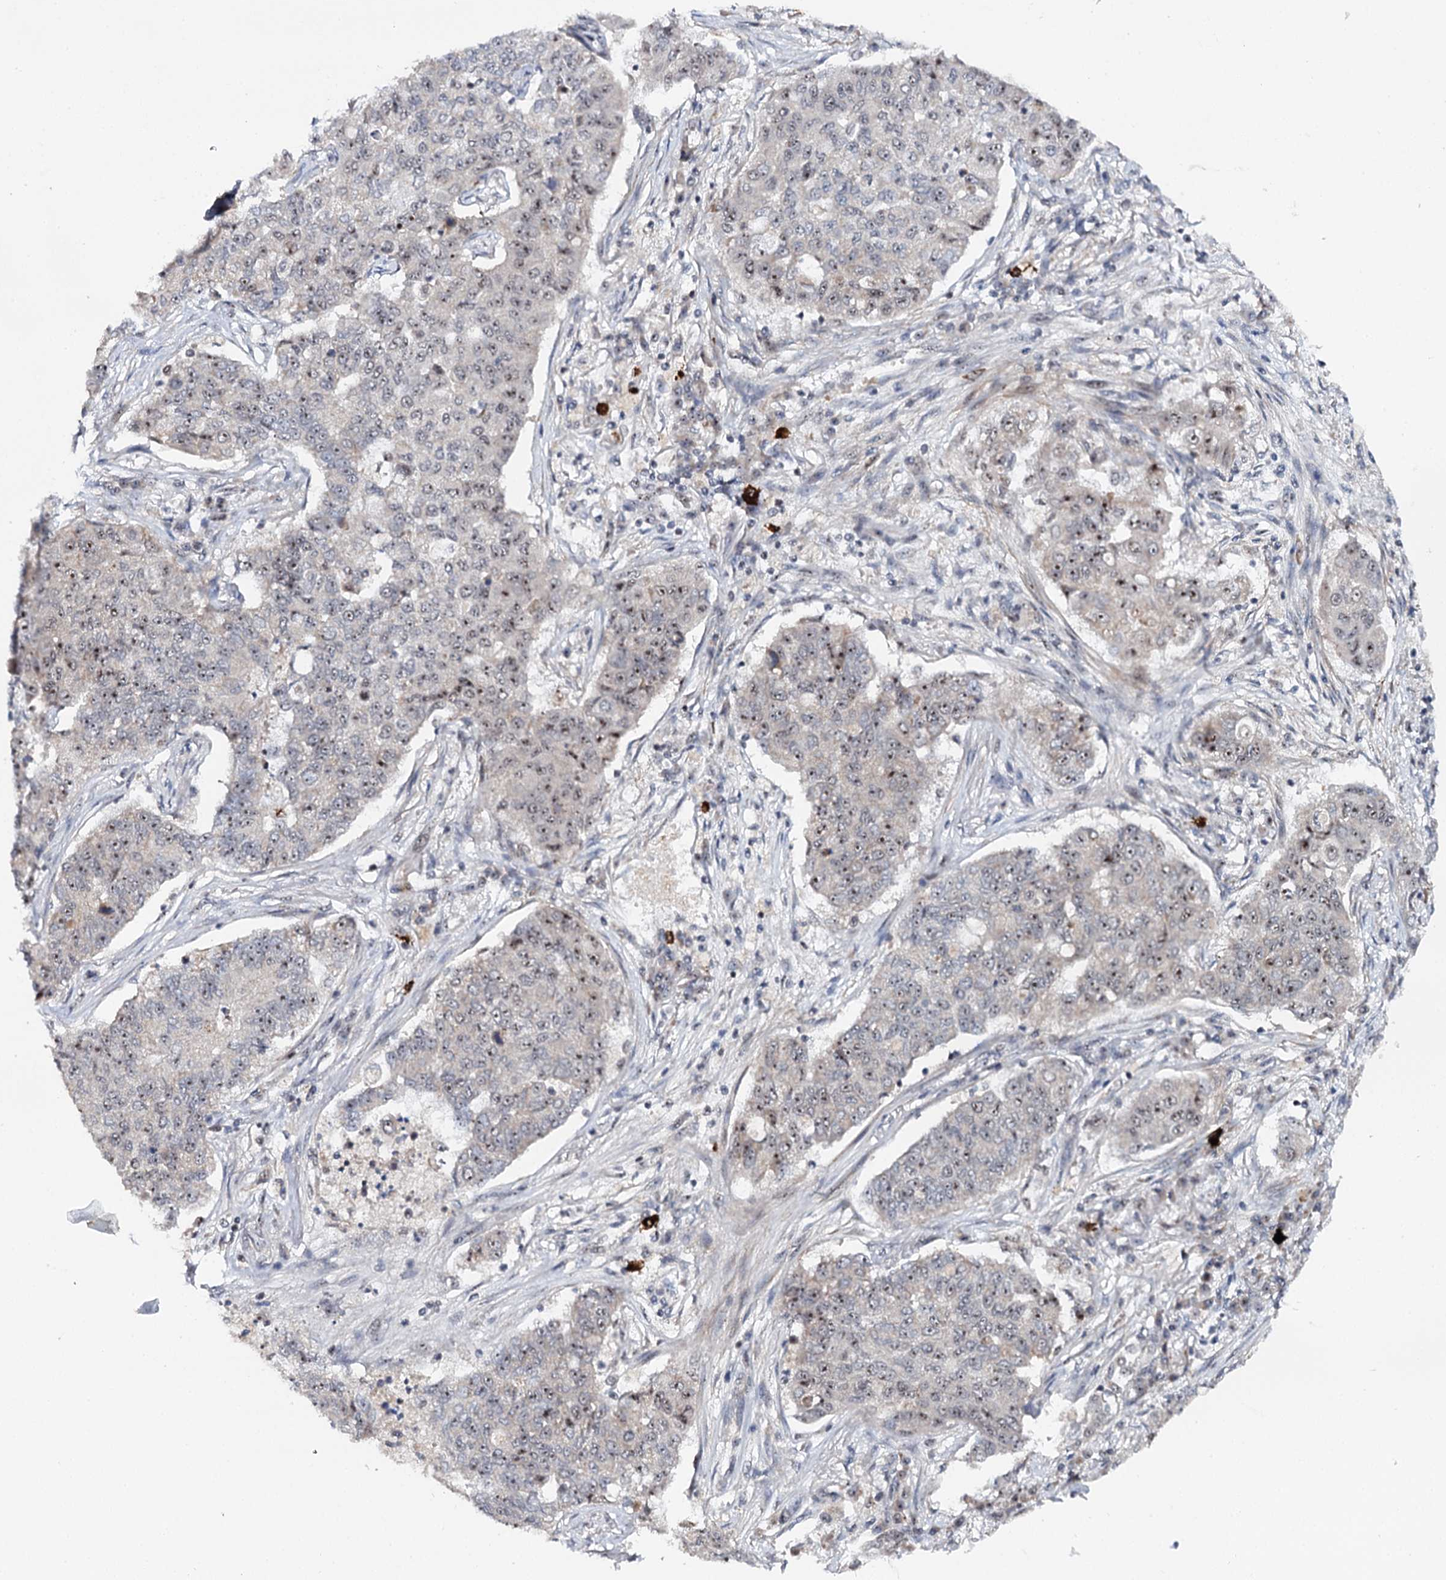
{"staining": {"intensity": "moderate", "quantity": "25%-75%", "location": "nuclear"}, "tissue": "lung cancer", "cell_type": "Tumor cells", "image_type": "cancer", "snomed": [{"axis": "morphology", "description": "Squamous cell carcinoma, NOS"}, {"axis": "topography", "description": "Lung"}], "caption": "Immunohistochemical staining of human lung squamous cell carcinoma exhibits medium levels of moderate nuclear positivity in about 25%-75% of tumor cells.", "gene": "BUD13", "patient": {"sex": "male", "age": 74}}